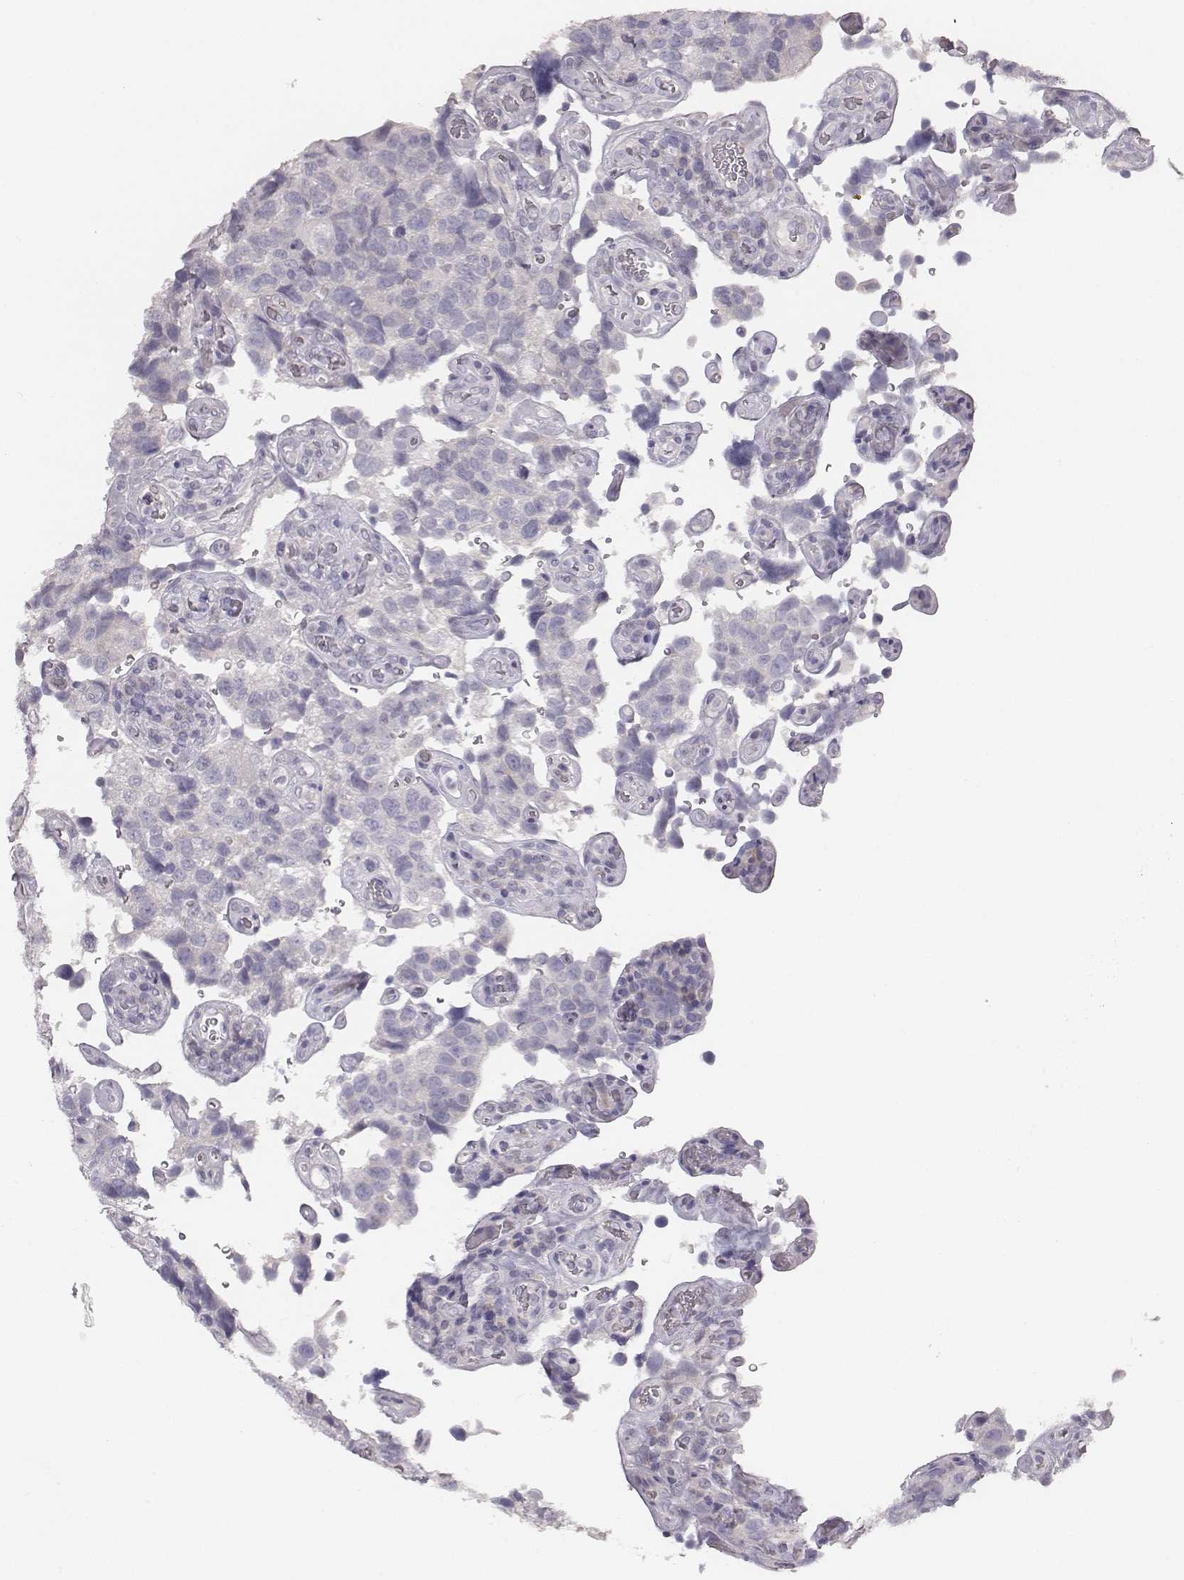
{"staining": {"intensity": "negative", "quantity": "none", "location": "none"}, "tissue": "urothelial cancer", "cell_type": "Tumor cells", "image_type": "cancer", "snomed": [{"axis": "morphology", "description": "Urothelial carcinoma, High grade"}, {"axis": "topography", "description": "Urinary bladder"}], "caption": "Urothelial cancer stained for a protein using IHC shows no staining tumor cells.", "gene": "MYH6", "patient": {"sex": "female", "age": 58}}